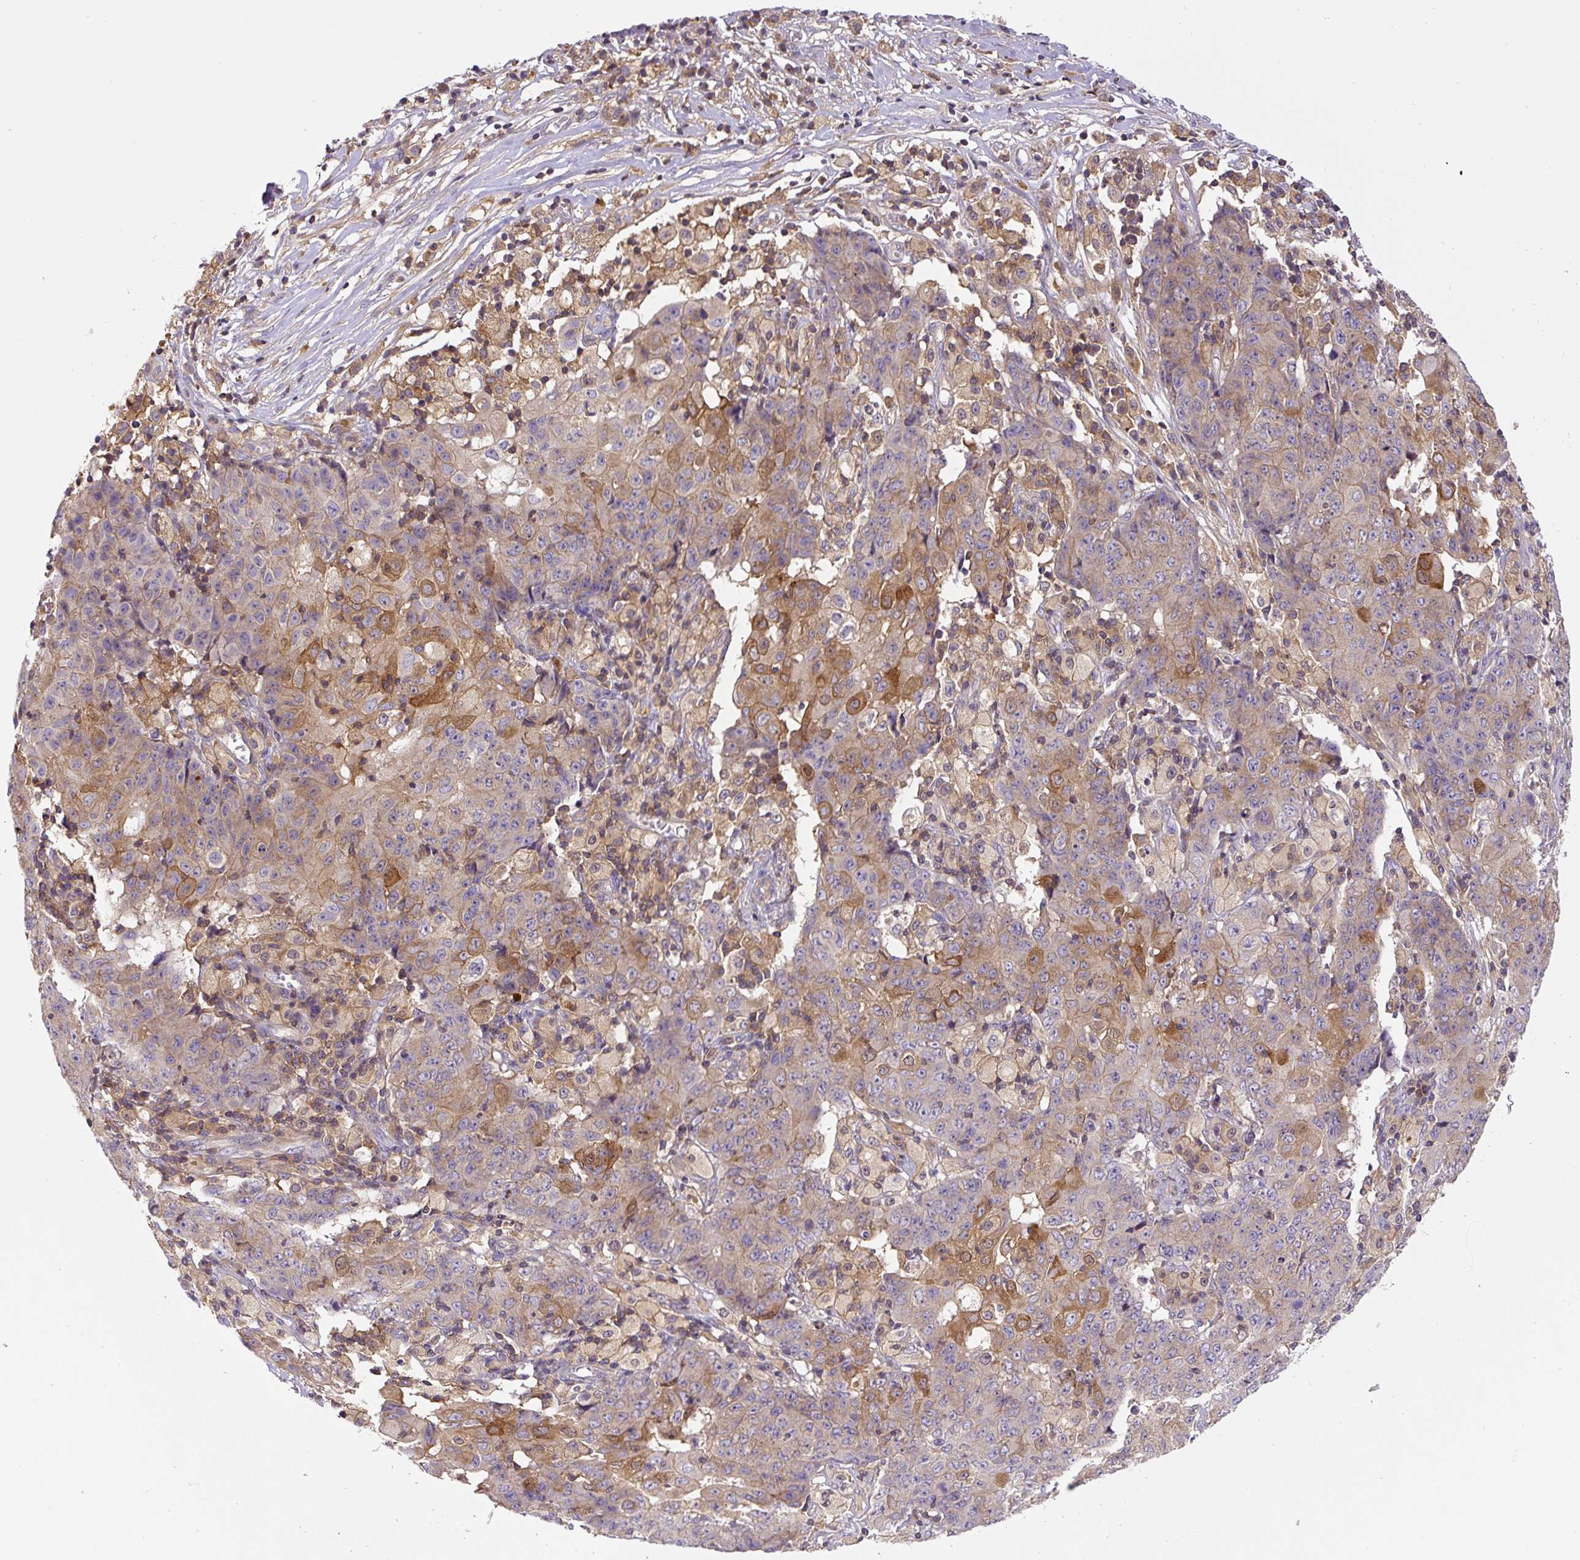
{"staining": {"intensity": "moderate", "quantity": "<25%", "location": "cytoplasmic/membranous"}, "tissue": "ovarian cancer", "cell_type": "Tumor cells", "image_type": "cancer", "snomed": [{"axis": "morphology", "description": "Carcinoma, endometroid"}, {"axis": "topography", "description": "Ovary"}], "caption": "High-magnification brightfield microscopy of ovarian cancer stained with DAB (brown) and counterstained with hematoxylin (blue). tumor cells exhibit moderate cytoplasmic/membranous positivity is present in approximately<25% of cells.", "gene": "CCDC28A", "patient": {"sex": "female", "age": 42}}